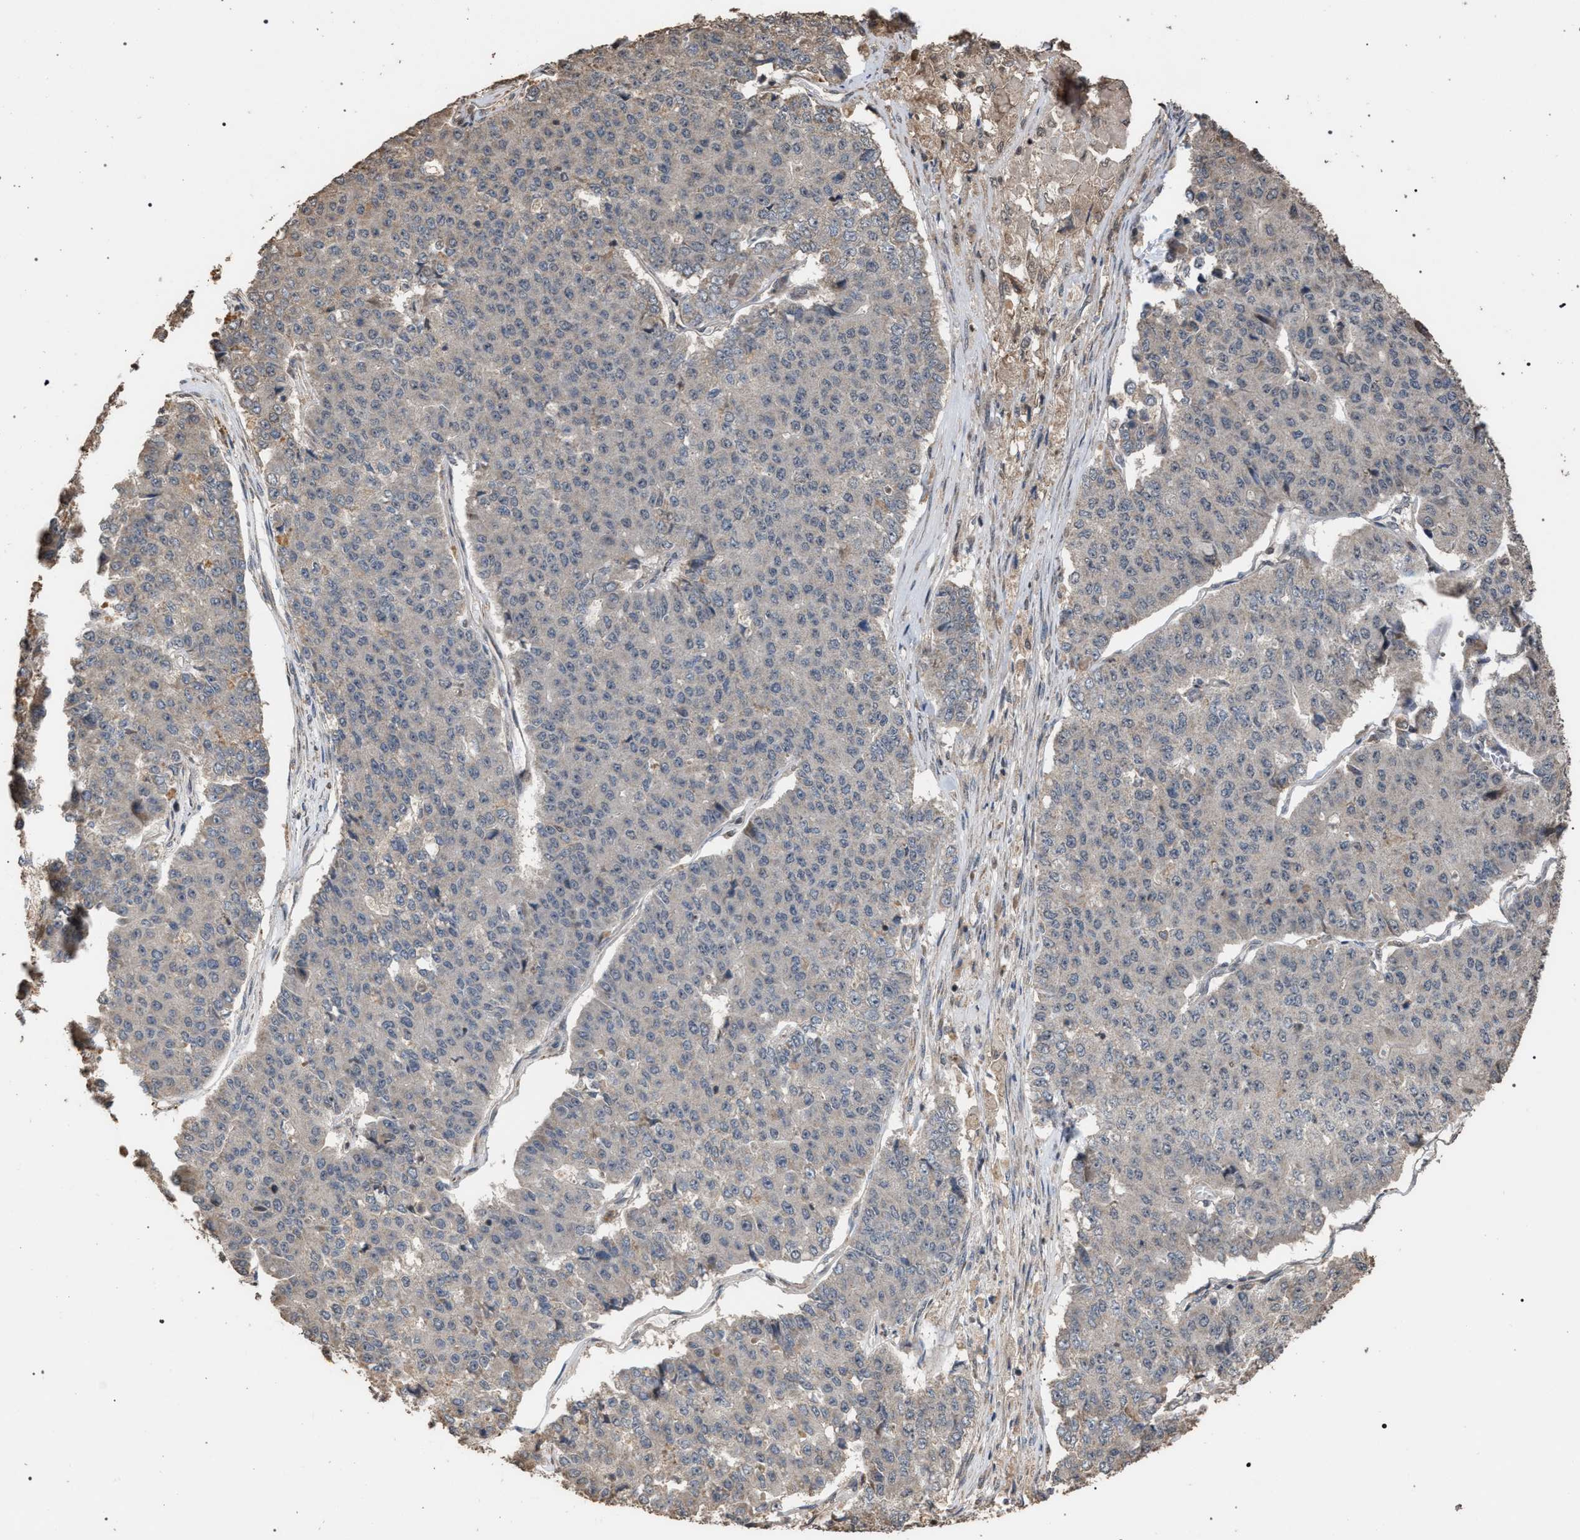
{"staining": {"intensity": "negative", "quantity": "none", "location": "none"}, "tissue": "pancreatic cancer", "cell_type": "Tumor cells", "image_type": "cancer", "snomed": [{"axis": "morphology", "description": "Adenocarcinoma, NOS"}, {"axis": "topography", "description": "Pancreas"}], "caption": "This is a photomicrograph of immunohistochemistry staining of adenocarcinoma (pancreatic), which shows no staining in tumor cells.", "gene": "NAA35", "patient": {"sex": "male", "age": 50}}